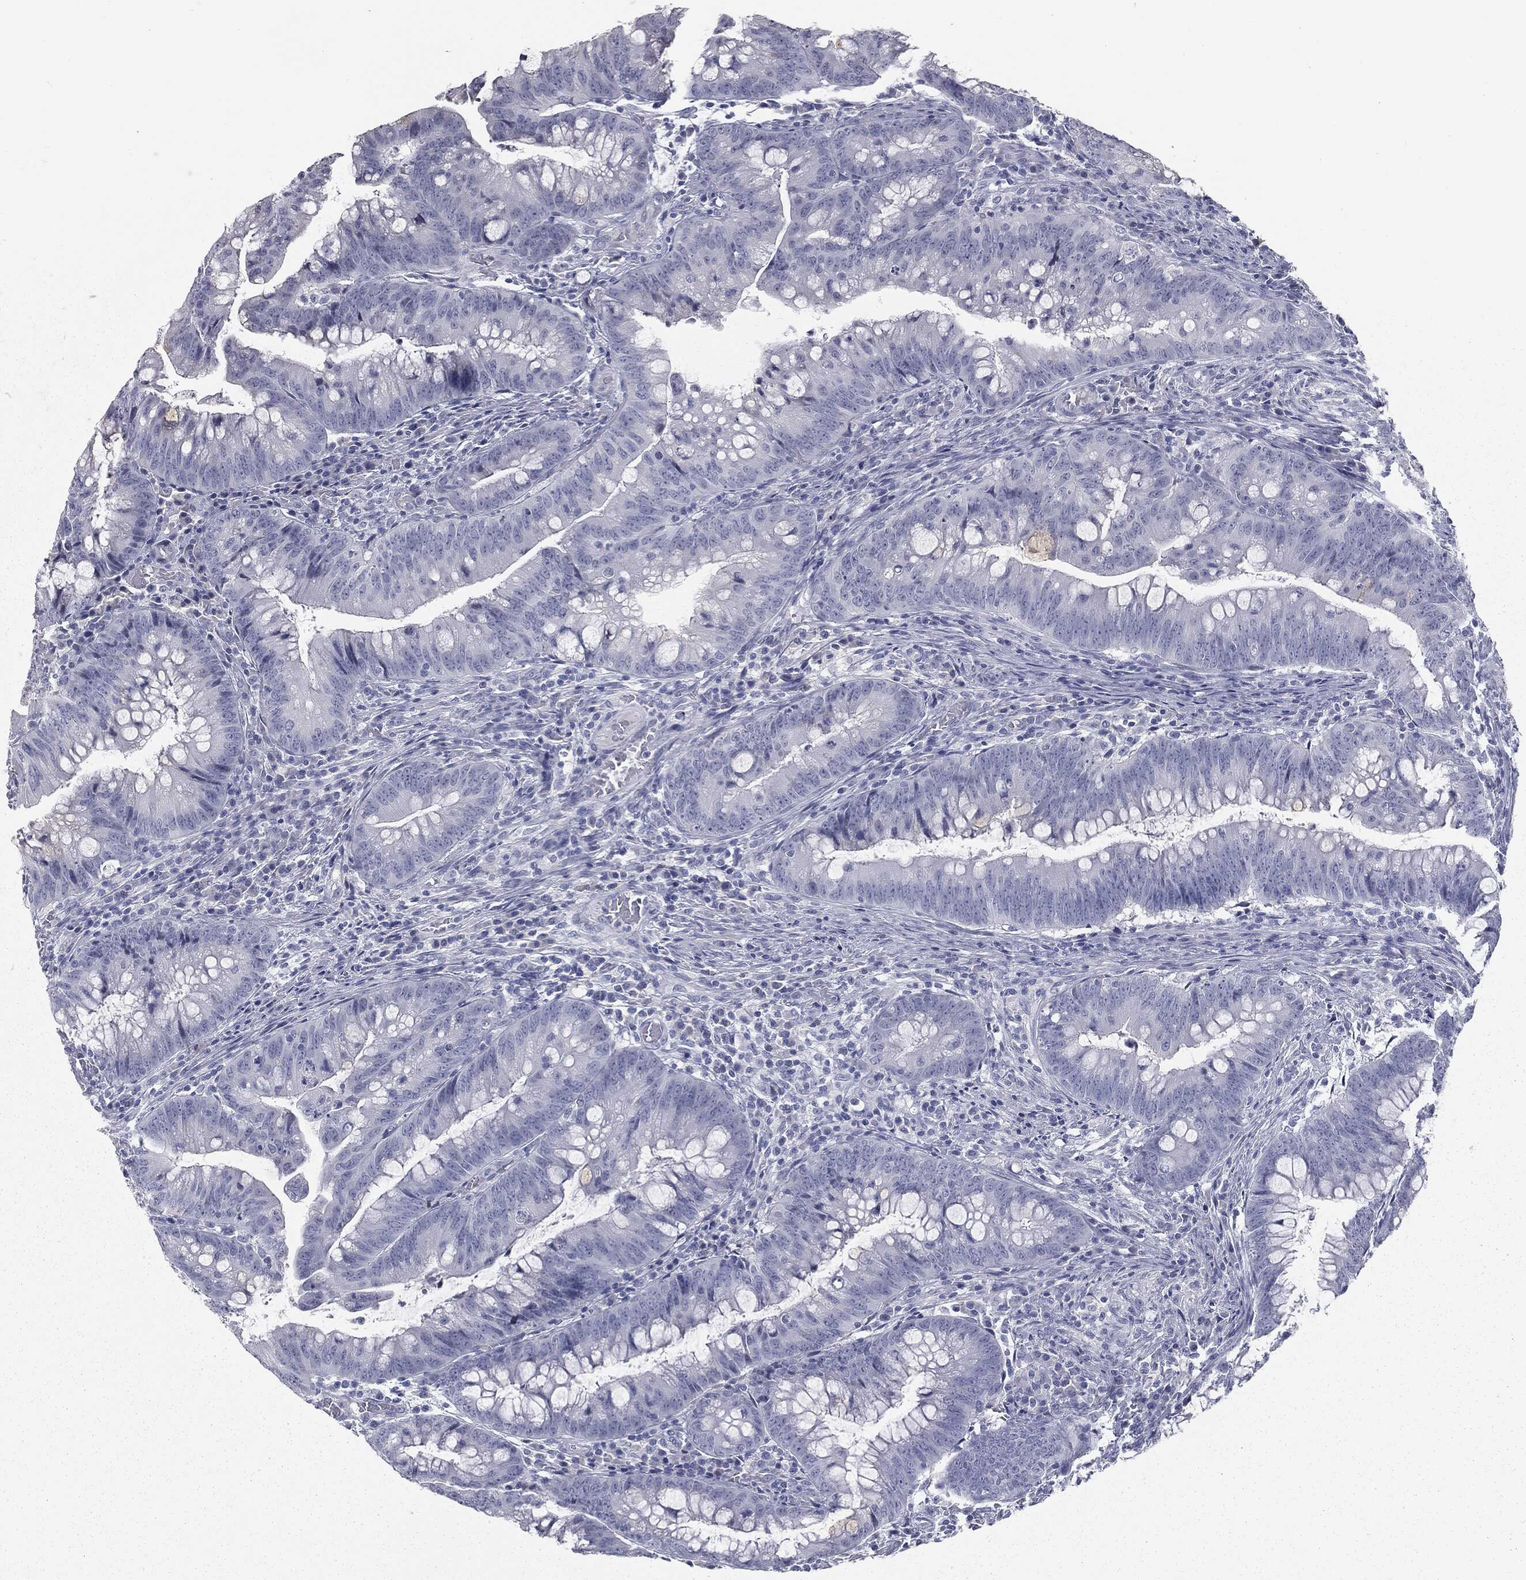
{"staining": {"intensity": "negative", "quantity": "none", "location": "none"}, "tissue": "colorectal cancer", "cell_type": "Tumor cells", "image_type": "cancer", "snomed": [{"axis": "morphology", "description": "Adenocarcinoma, NOS"}, {"axis": "topography", "description": "Colon"}], "caption": "Protein analysis of colorectal cancer (adenocarcinoma) exhibits no significant positivity in tumor cells.", "gene": "MUC5AC", "patient": {"sex": "male", "age": 62}}